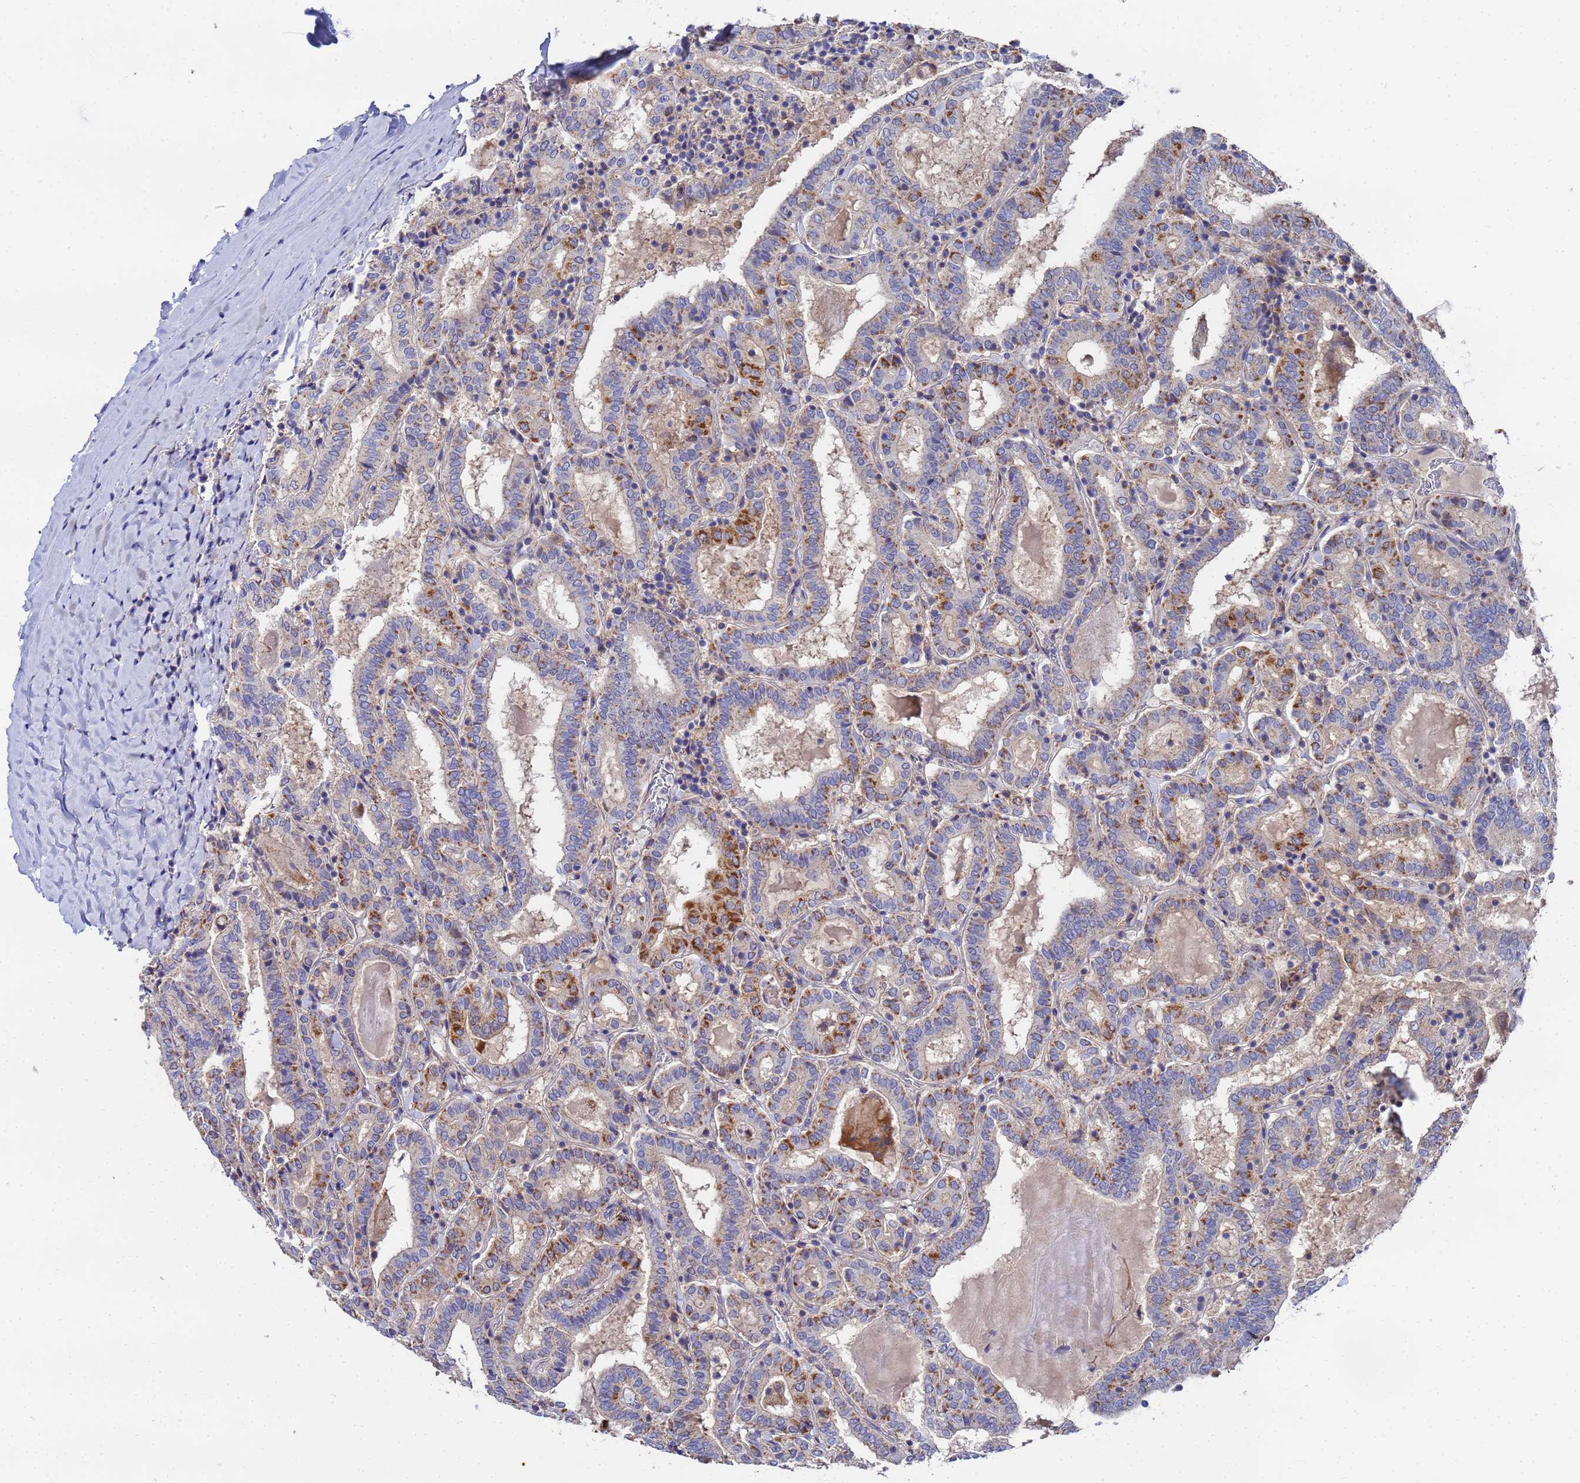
{"staining": {"intensity": "moderate", "quantity": "25%-75%", "location": "cytoplasmic/membranous"}, "tissue": "thyroid cancer", "cell_type": "Tumor cells", "image_type": "cancer", "snomed": [{"axis": "morphology", "description": "Papillary adenocarcinoma, NOS"}, {"axis": "topography", "description": "Thyroid gland"}], "caption": "Thyroid cancer stained with a protein marker reveals moderate staining in tumor cells.", "gene": "FAHD2A", "patient": {"sex": "female", "age": 72}}